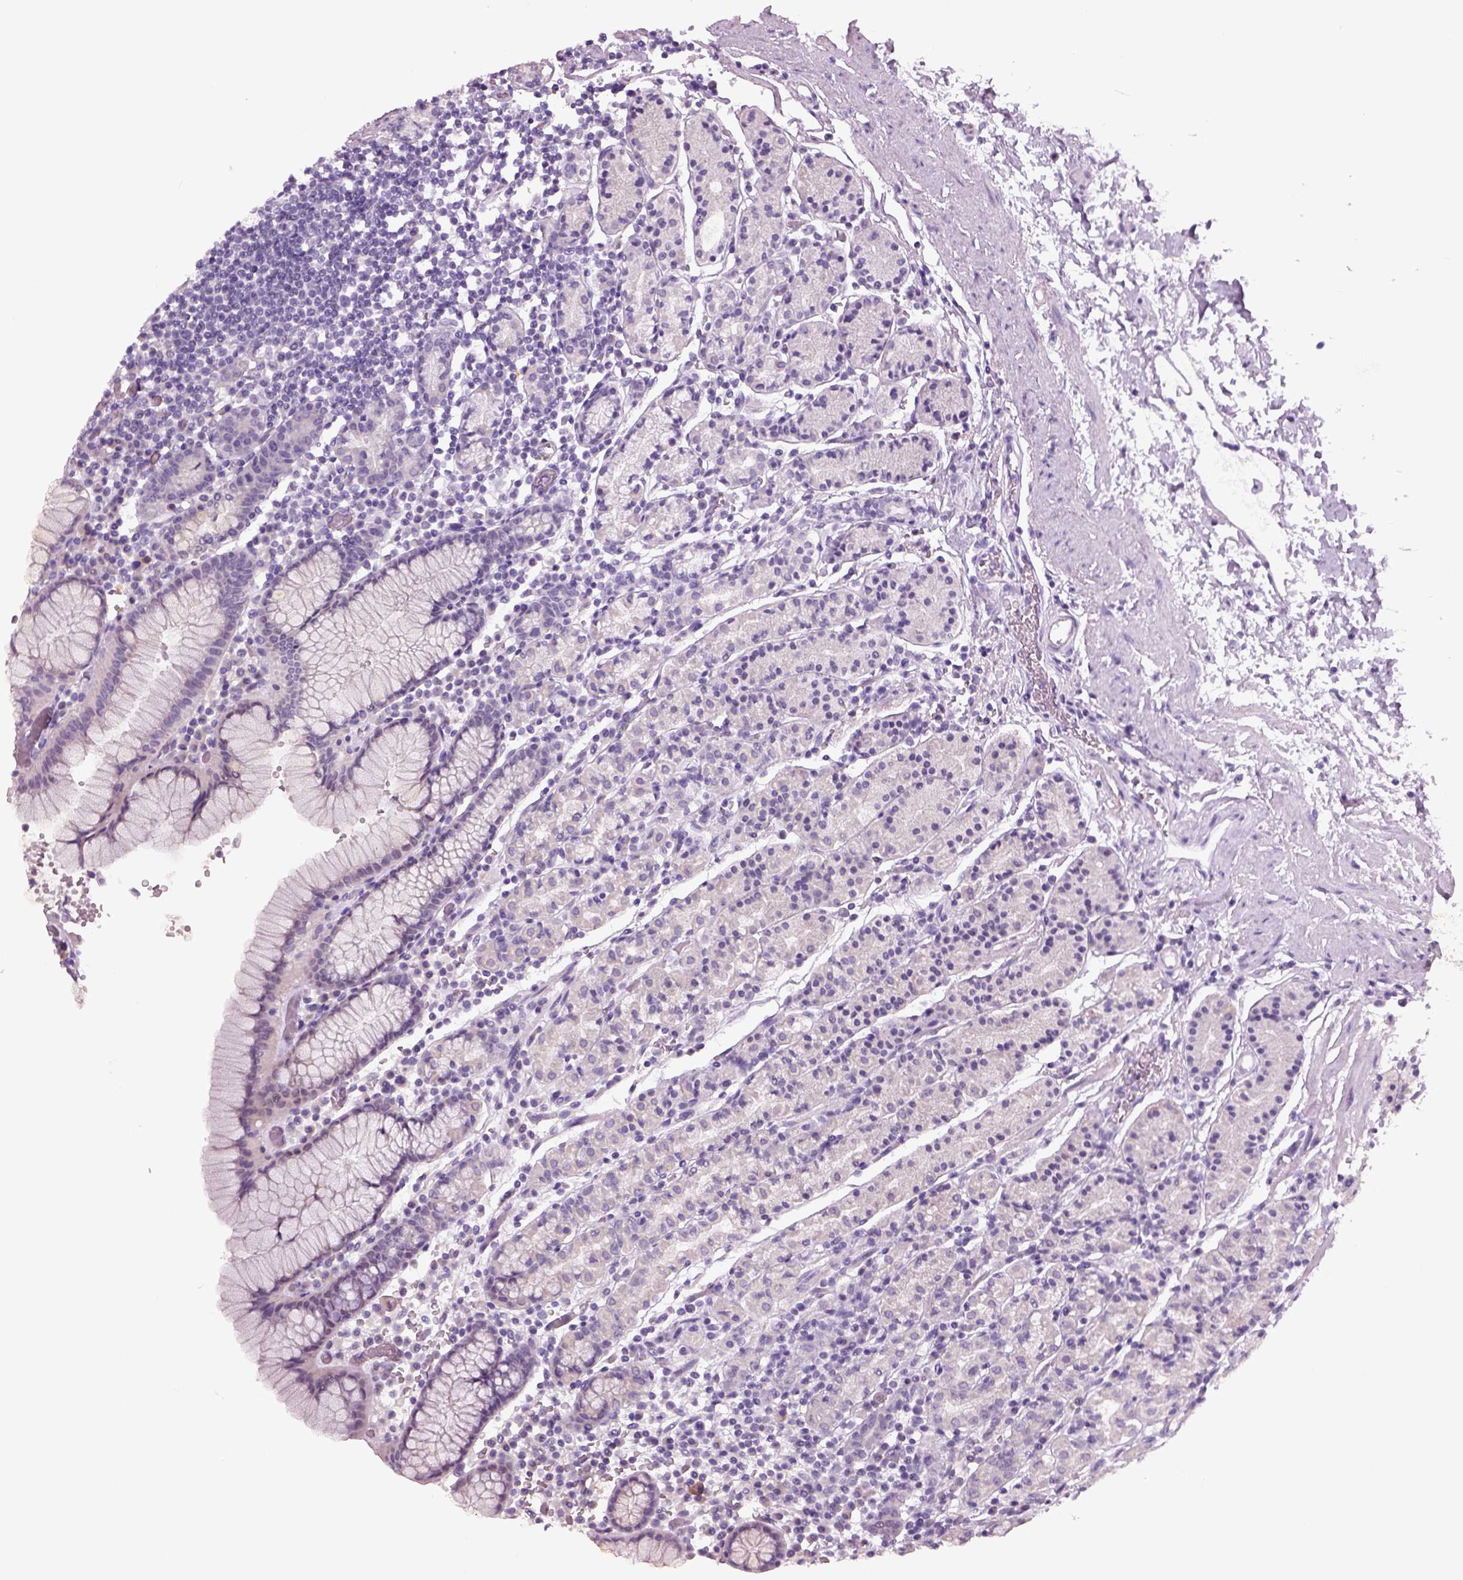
{"staining": {"intensity": "negative", "quantity": "none", "location": "none"}, "tissue": "stomach", "cell_type": "Glandular cells", "image_type": "normal", "snomed": [{"axis": "morphology", "description": "Normal tissue, NOS"}, {"axis": "topography", "description": "Stomach, upper"}, {"axis": "topography", "description": "Stomach"}], "caption": "An immunohistochemistry histopathology image of benign stomach is shown. There is no staining in glandular cells of stomach.", "gene": "PENK", "patient": {"sex": "male", "age": 62}}